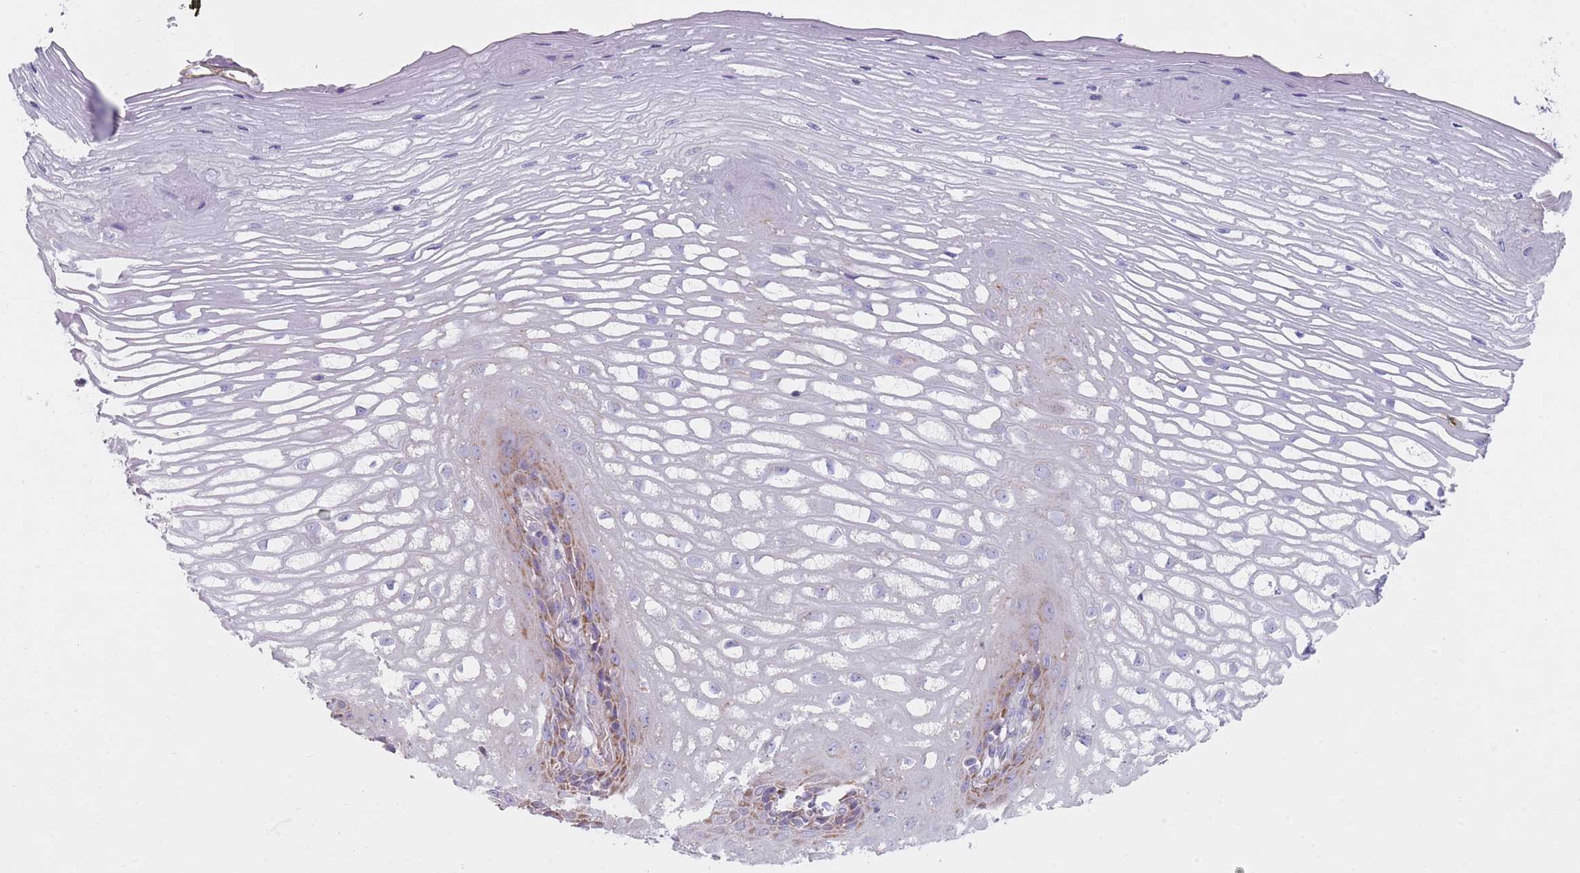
{"staining": {"intensity": "moderate", "quantity": "25%-75%", "location": "cytoplasmic/membranous"}, "tissue": "esophagus", "cell_type": "Squamous epithelial cells", "image_type": "normal", "snomed": [{"axis": "morphology", "description": "Normal tissue, NOS"}, {"axis": "topography", "description": "Esophagus"}], "caption": "A brown stain labels moderate cytoplasmic/membranous expression of a protein in squamous epithelial cells of benign esophagus. Nuclei are stained in blue.", "gene": "MRPS14", "patient": {"sex": "male", "age": 69}}